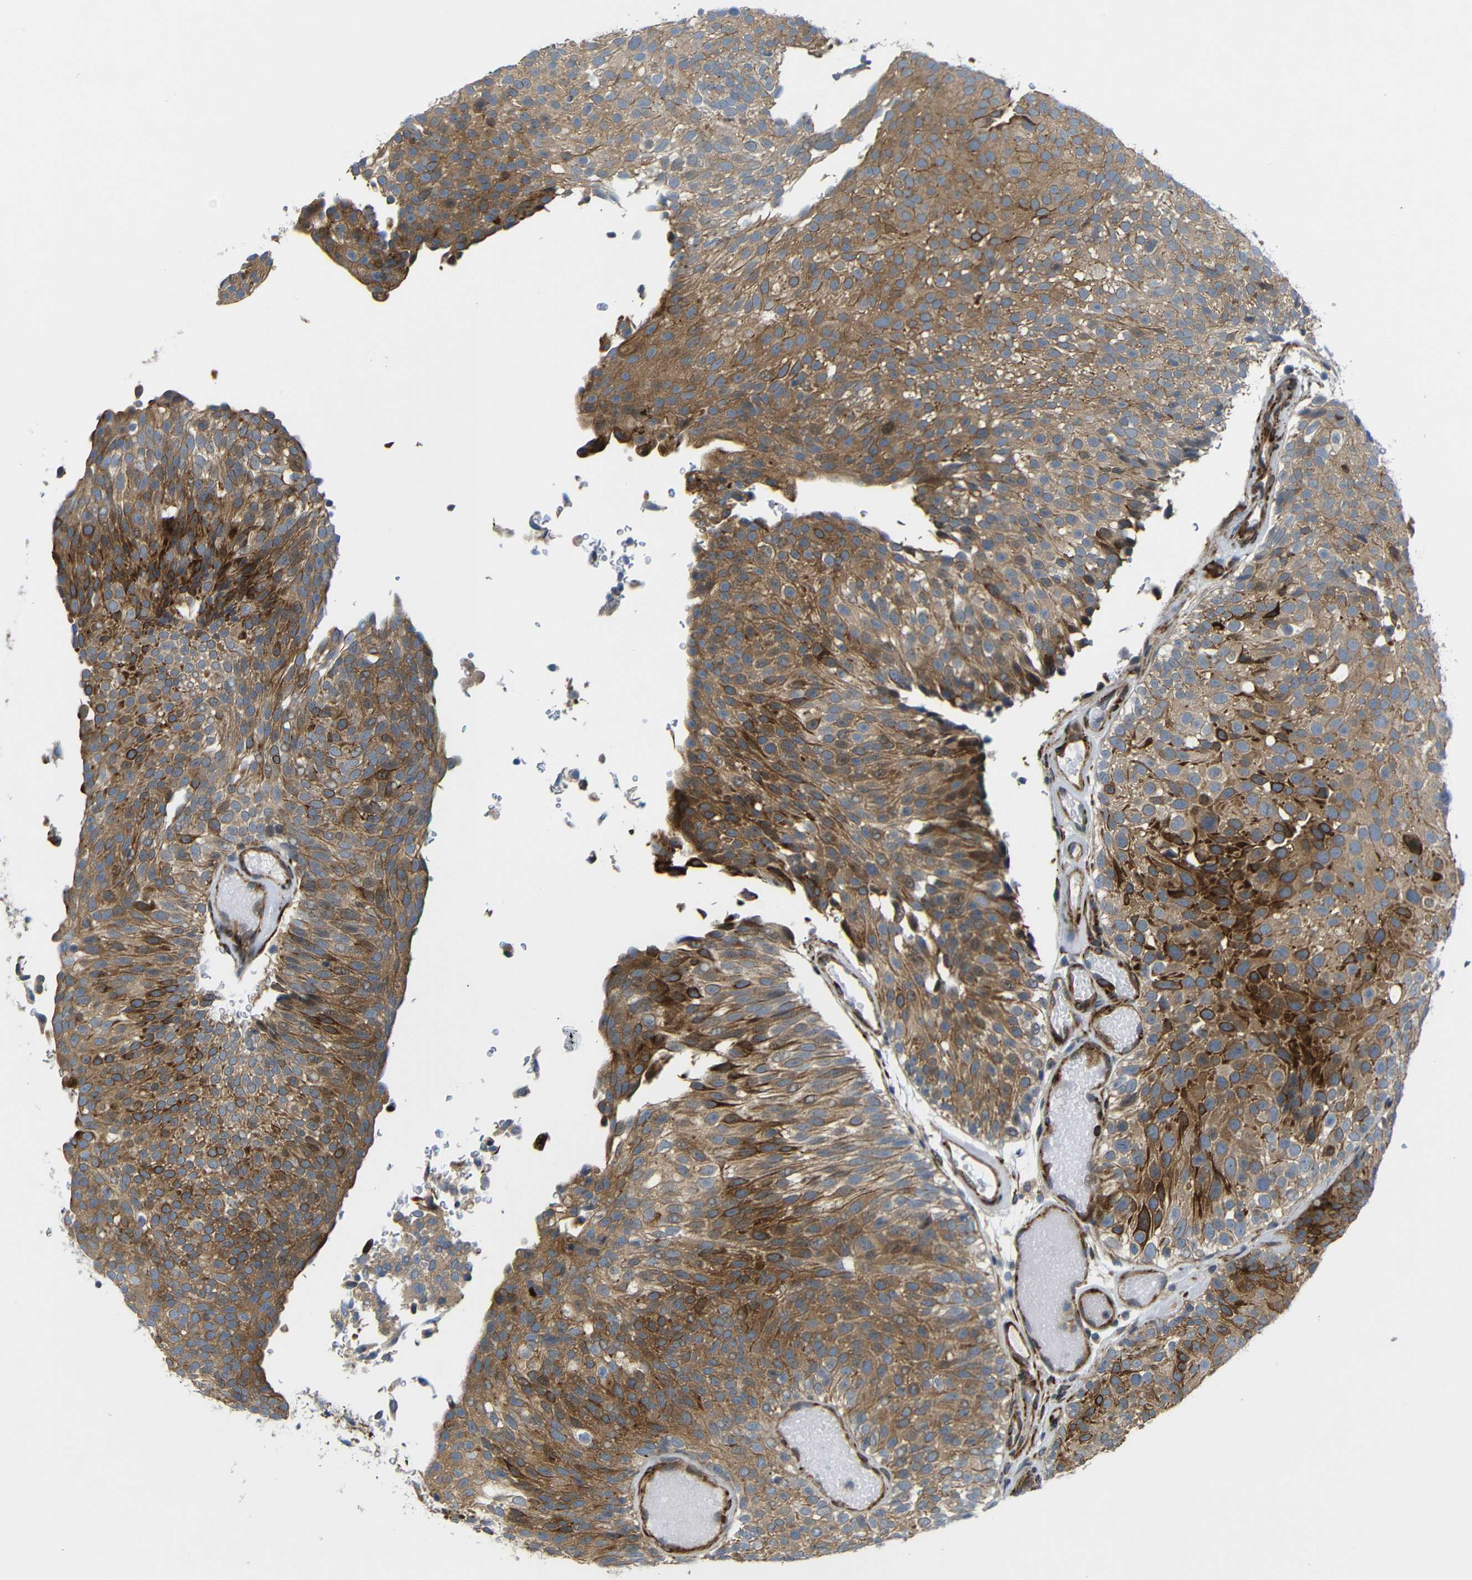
{"staining": {"intensity": "moderate", "quantity": ">75%", "location": "cytoplasmic/membranous"}, "tissue": "urothelial cancer", "cell_type": "Tumor cells", "image_type": "cancer", "snomed": [{"axis": "morphology", "description": "Urothelial carcinoma, Low grade"}, {"axis": "topography", "description": "Urinary bladder"}], "caption": "Urothelial cancer was stained to show a protein in brown. There is medium levels of moderate cytoplasmic/membranous expression in about >75% of tumor cells.", "gene": "P3H2", "patient": {"sex": "male", "age": 78}}